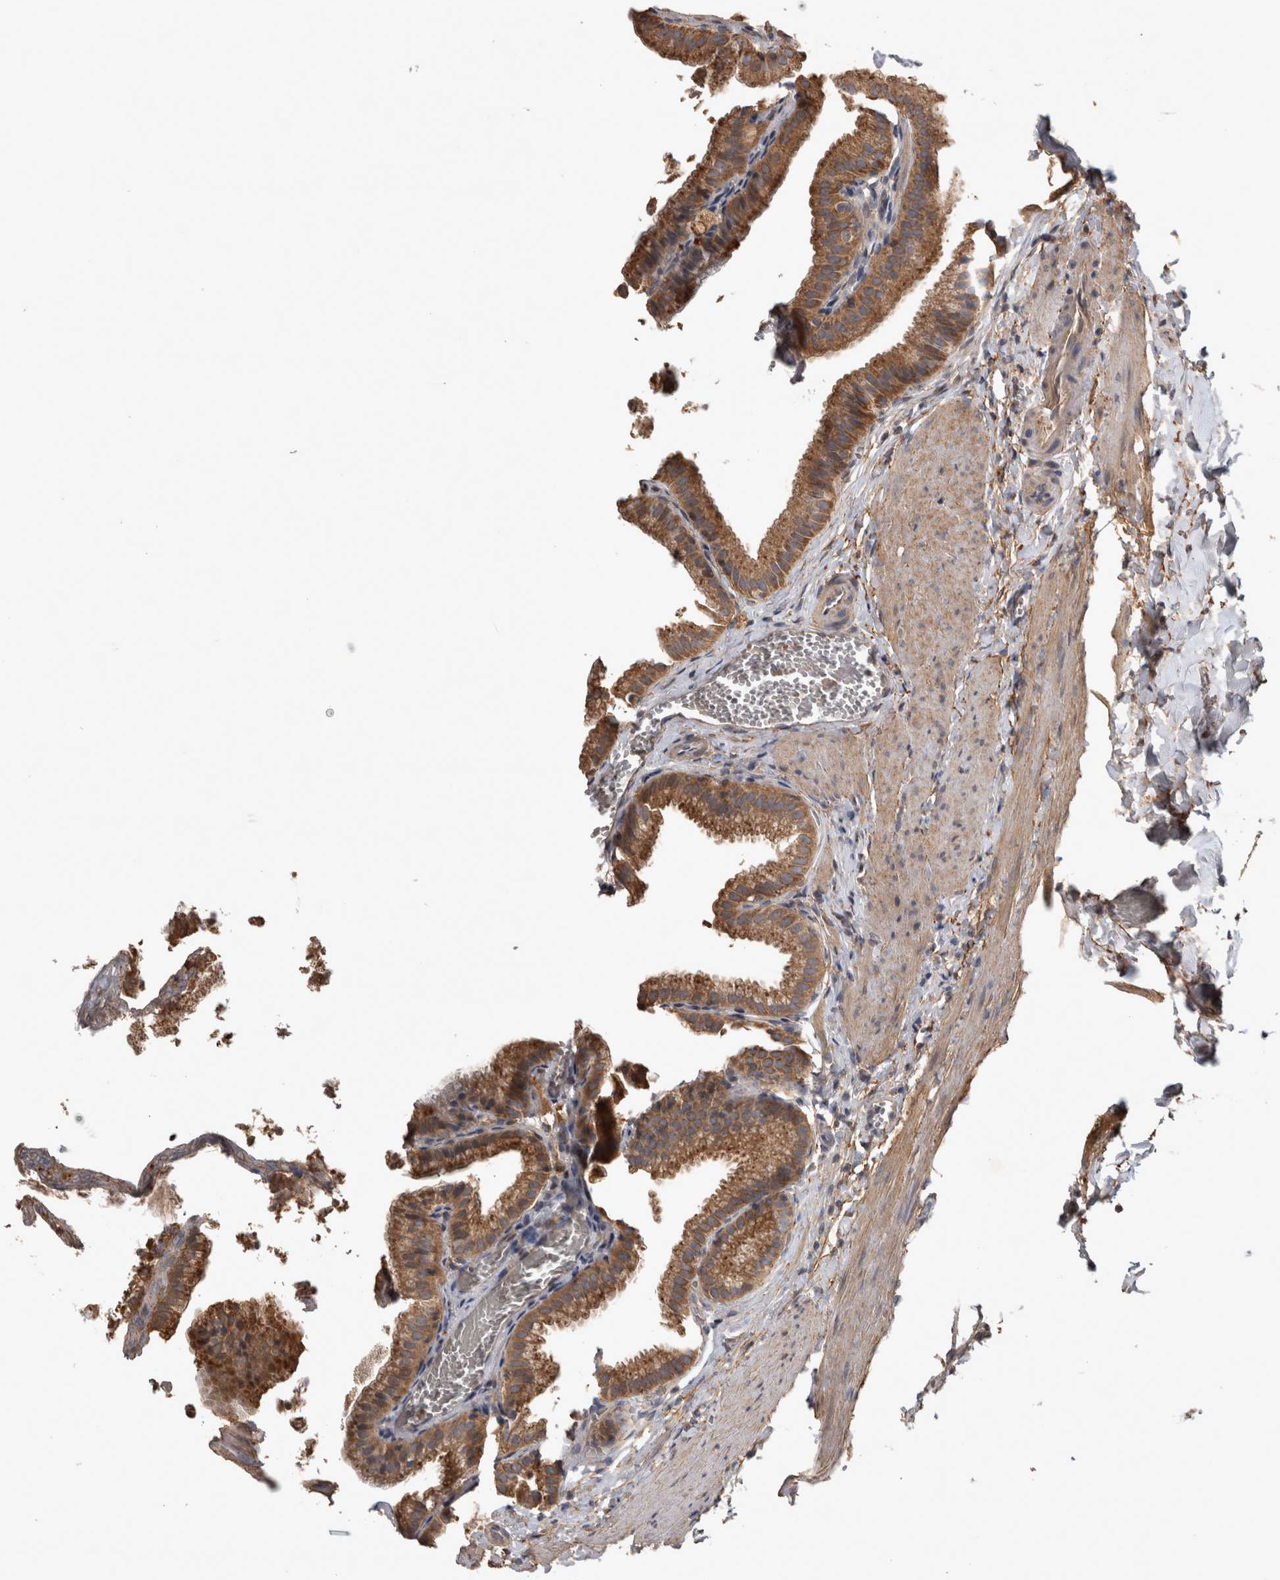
{"staining": {"intensity": "strong", "quantity": ">75%", "location": "cytoplasmic/membranous"}, "tissue": "gallbladder", "cell_type": "Glandular cells", "image_type": "normal", "snomed": [{"axis": "morphology", "description": "Normal tissue, NOS"}, {"axis": "topography", "description": "Gallbladder"}], "caption": "The image reveals immunohistochemical staining of normal gallbladder. There is strong cytoplasmic/membranous expression is appreciated in approximately >75% of glandular cells. The protein is stained brown, and the nuclei are stained in blue (DAB IHC with brightfield microscopy, high magnification).", "gene": "TRMT61B", "patient": {"sex": "male", "age": 38}}